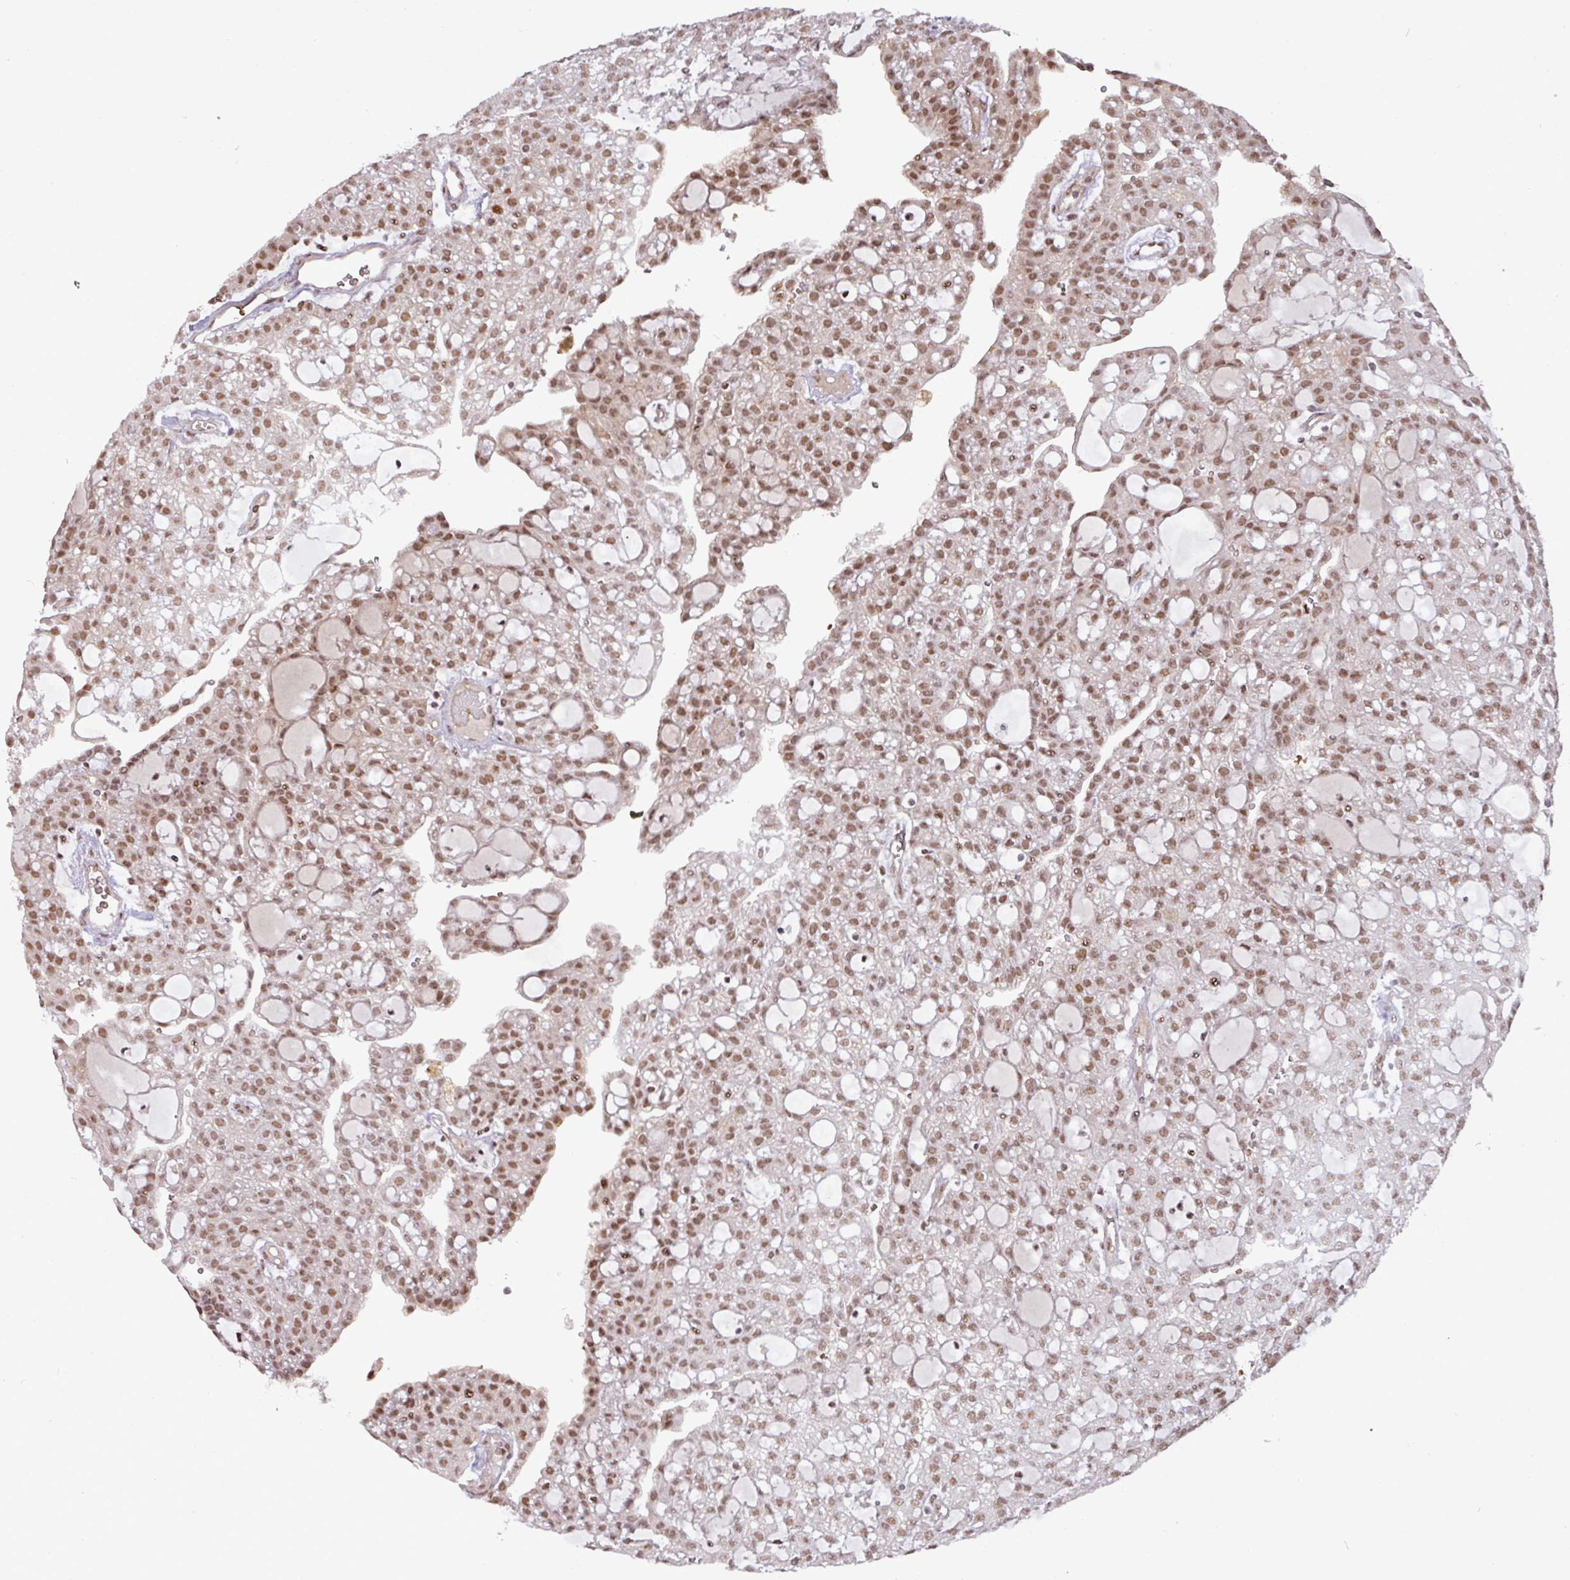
{"staining": {"intensity": "moderate", "quantity": ">75%", "location": "nuclear"}, "tissue": "renal cancer", "cell_type": "Tumor cells", "image_type": "cancer", "snomed": [{"axis": "morphology", "description": "Adenocarcinoma, NOS"}, {"axis": "topography", "description": "Kidney"}], "caption": "Protein analysis of renal cancer (adenocarcinoma) tissue reveals moderate nuclear positivity in approximately >75% of tumor cells. (DAB (3,3'-diaminobenzidine) IHC with brightfield microscopy, high magnification).", "gene": "CIC", "patient": {"sex": "male", "age": 63}}